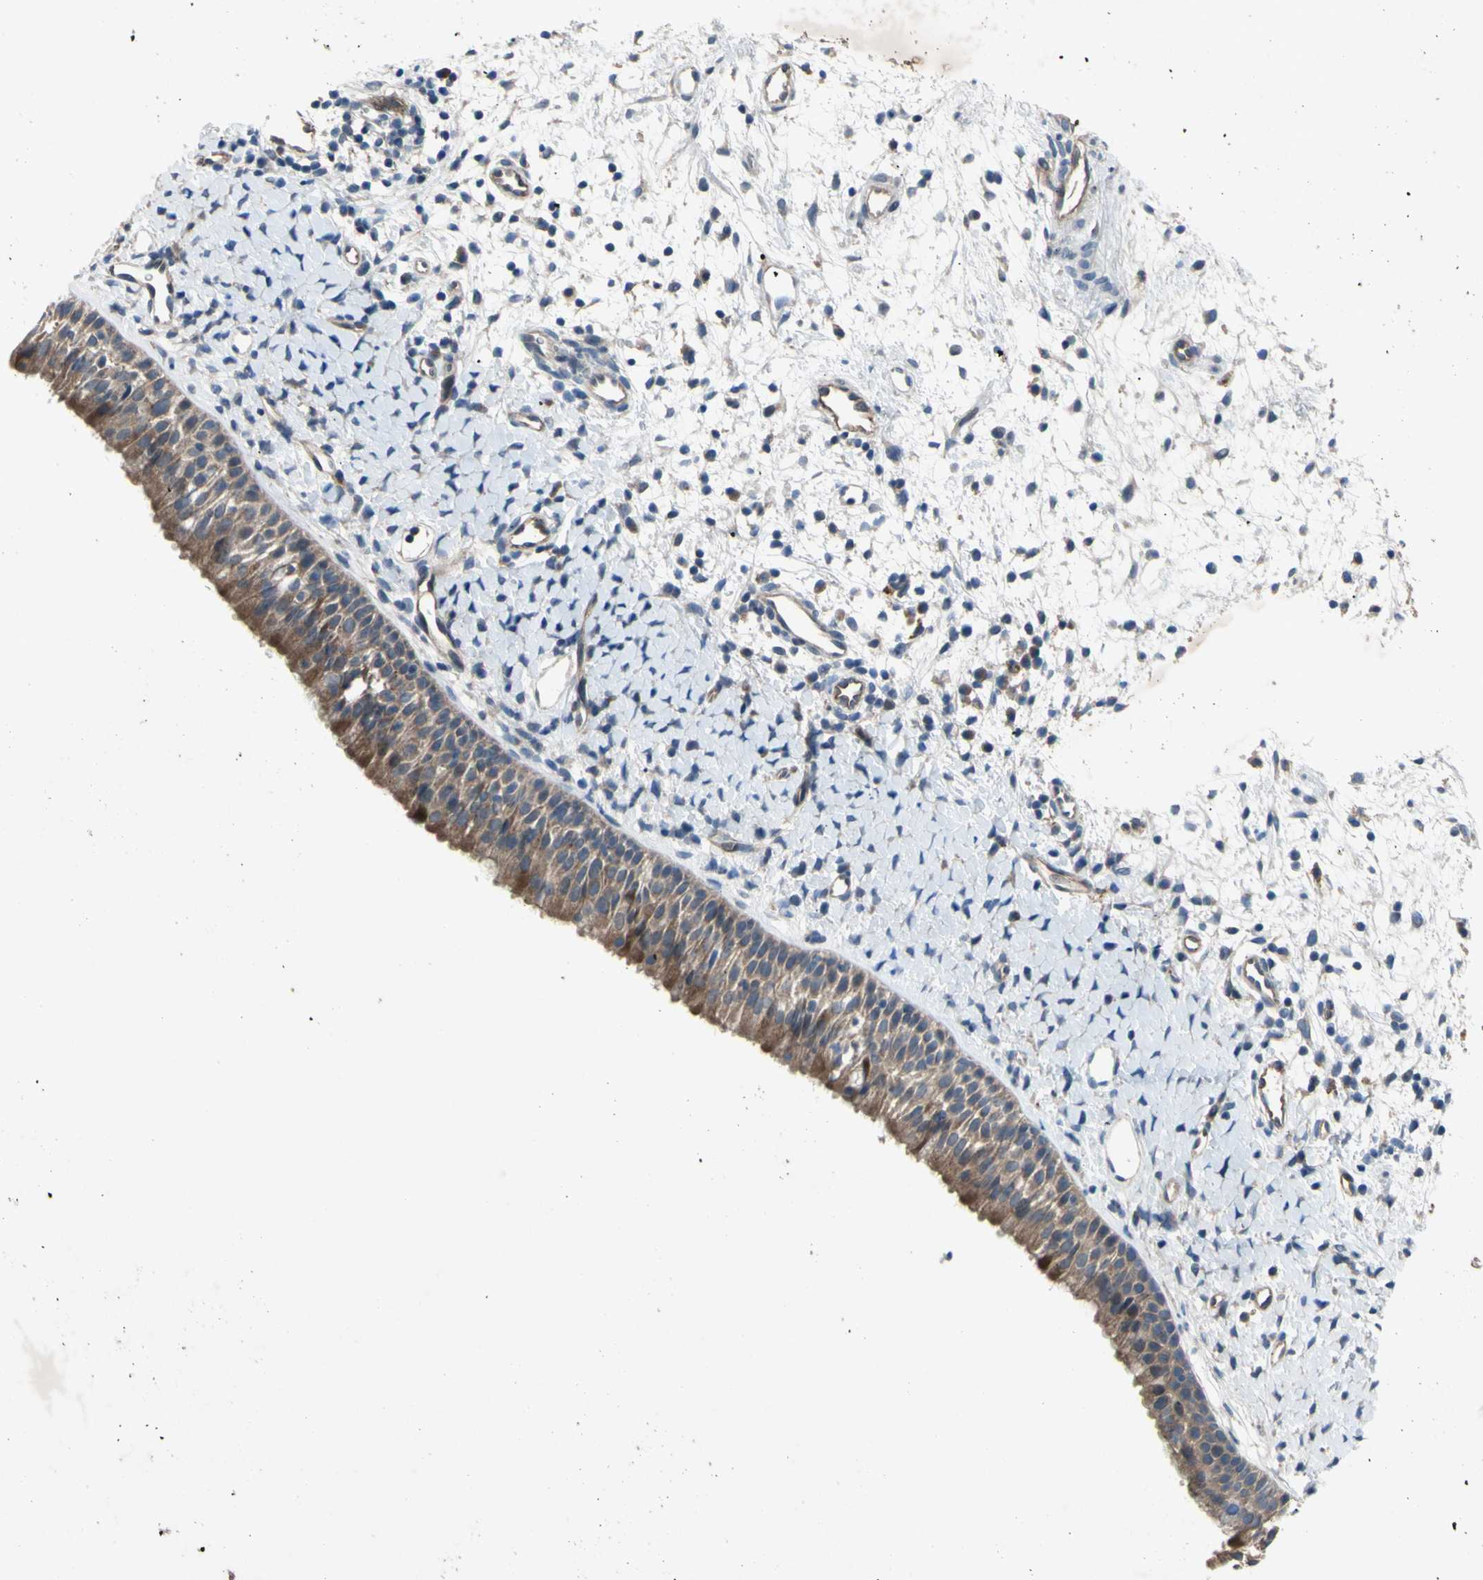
{"staining": {"intensity": "moderate", "quantity": ">75%", "location": "cytoplasmic/membranous"}, "tissue": "nasopharynx", "cell_type": "Respiratory epithelial cells", "image_type": "normal", "snomed": [{"axis": "morphology", "description": "Normal tissue, NOS"}, {"axis": "topography", "description": "Nasopharynx"}], "caption": "The histopathology image demonstrates a brown stain indicating the presence of a protein in the cytoplasmic/membranous of respiratory epithelial cells in nasopharynx. (Stains: DAB in brown, nuclei in blue, Microscopy: brightfield microscopy at high magnification).", "gene": "HILPDA", "patient": {"sex": "male", "age": 22}}